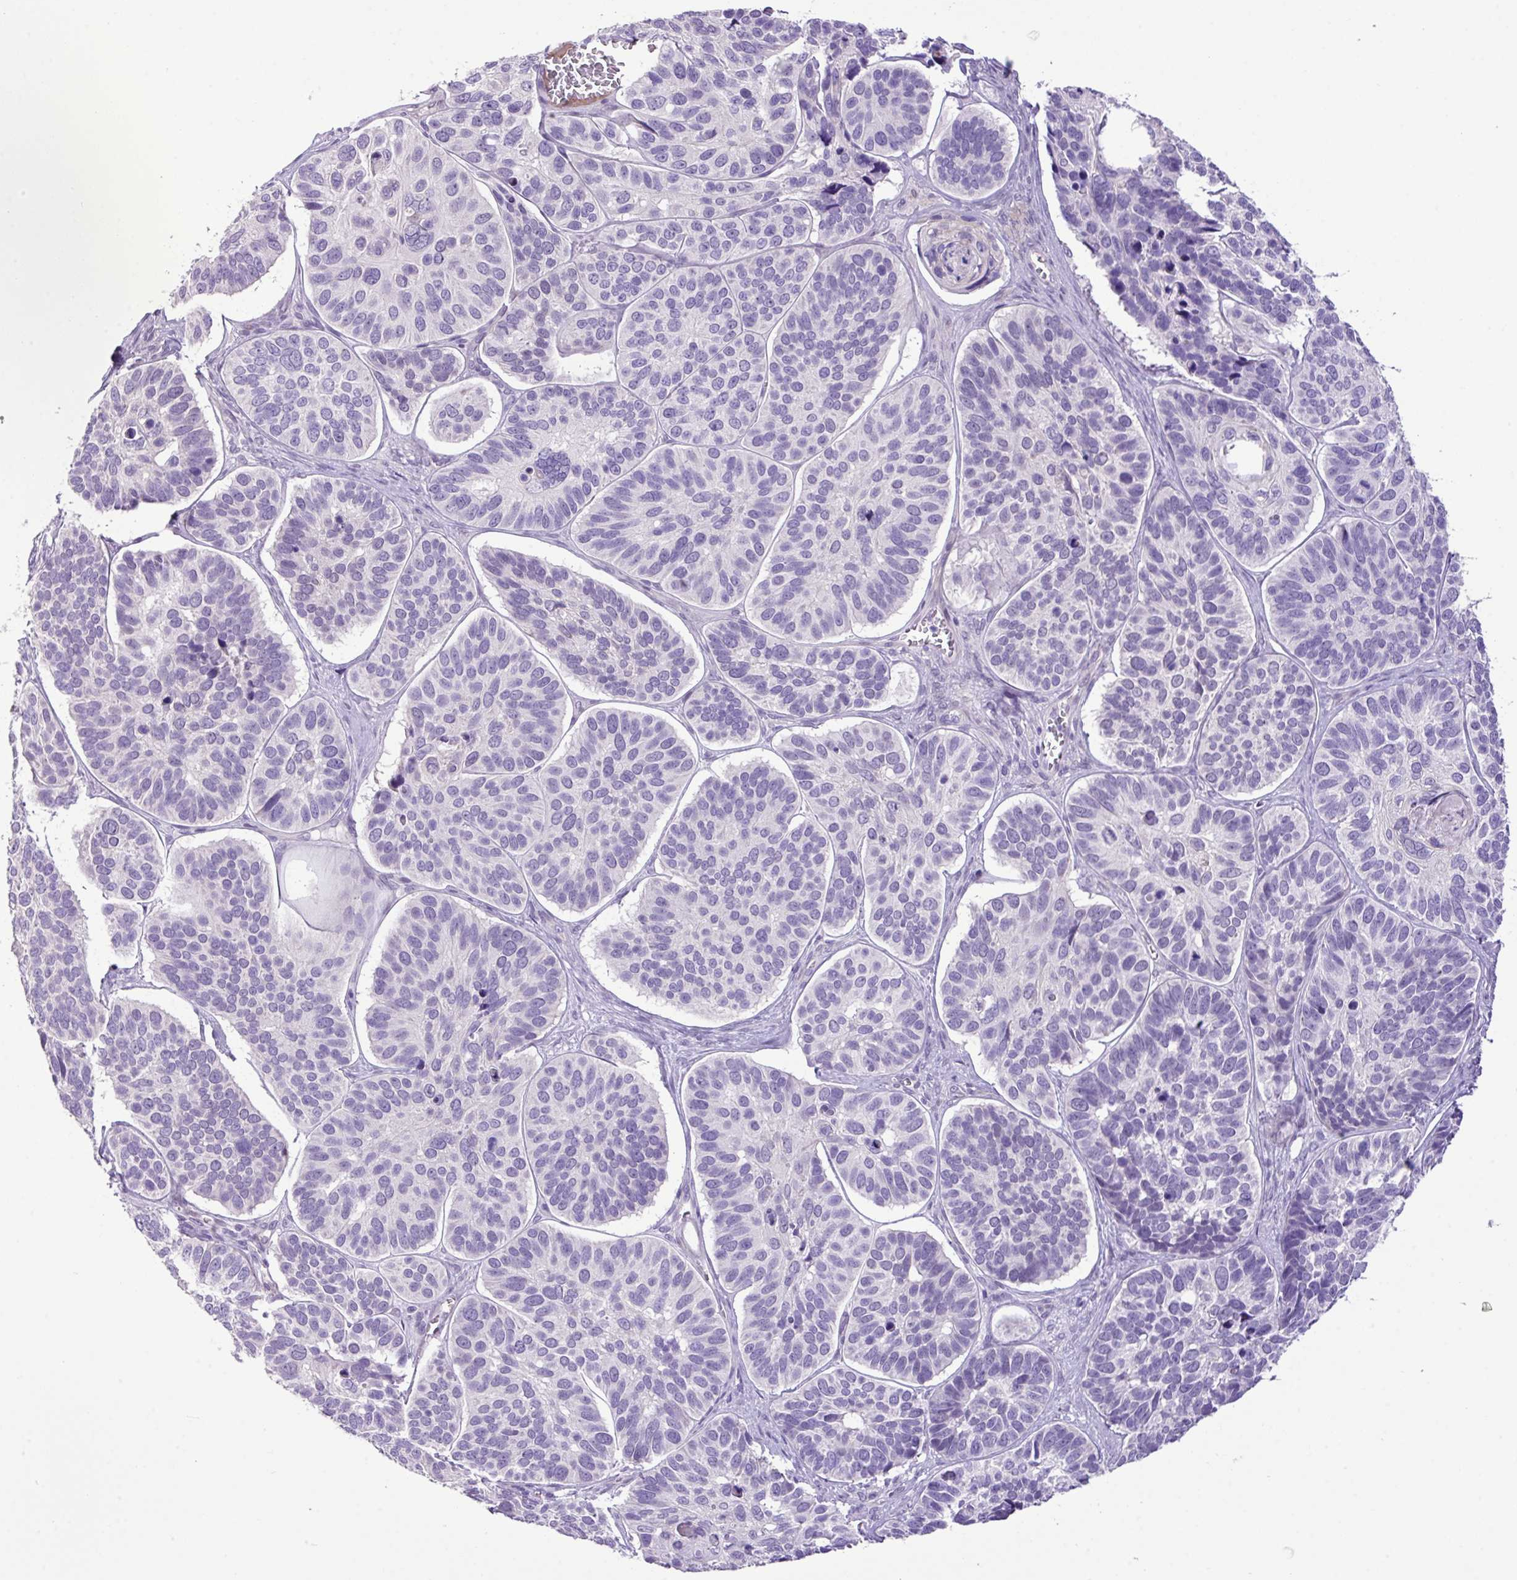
{"staining": {"intensity": "negative", "quantity": "none", "location": "none"}, "tissue": "skin cancer", "cell_type": "Tumor cells", "image_type": "cancer", "snomed": [{"axis": "morphology", "description": "Basal cell carcinoma"}, {"axis": "topography", "description": "Skin"}], "caption": "This histopathology image is of skin basal cell carcinoma stained with immunohistochemistry to label a protein in brown with the nuclei are counter-stained blue. There is no expression in tumor cells. (Brightfield microscopy of DAB (3,3'-diaminobenzidine) immunohistochemistry at high magnification).", "gene": "YLPM1", "patient": {"sex": "male", "age": 62}}